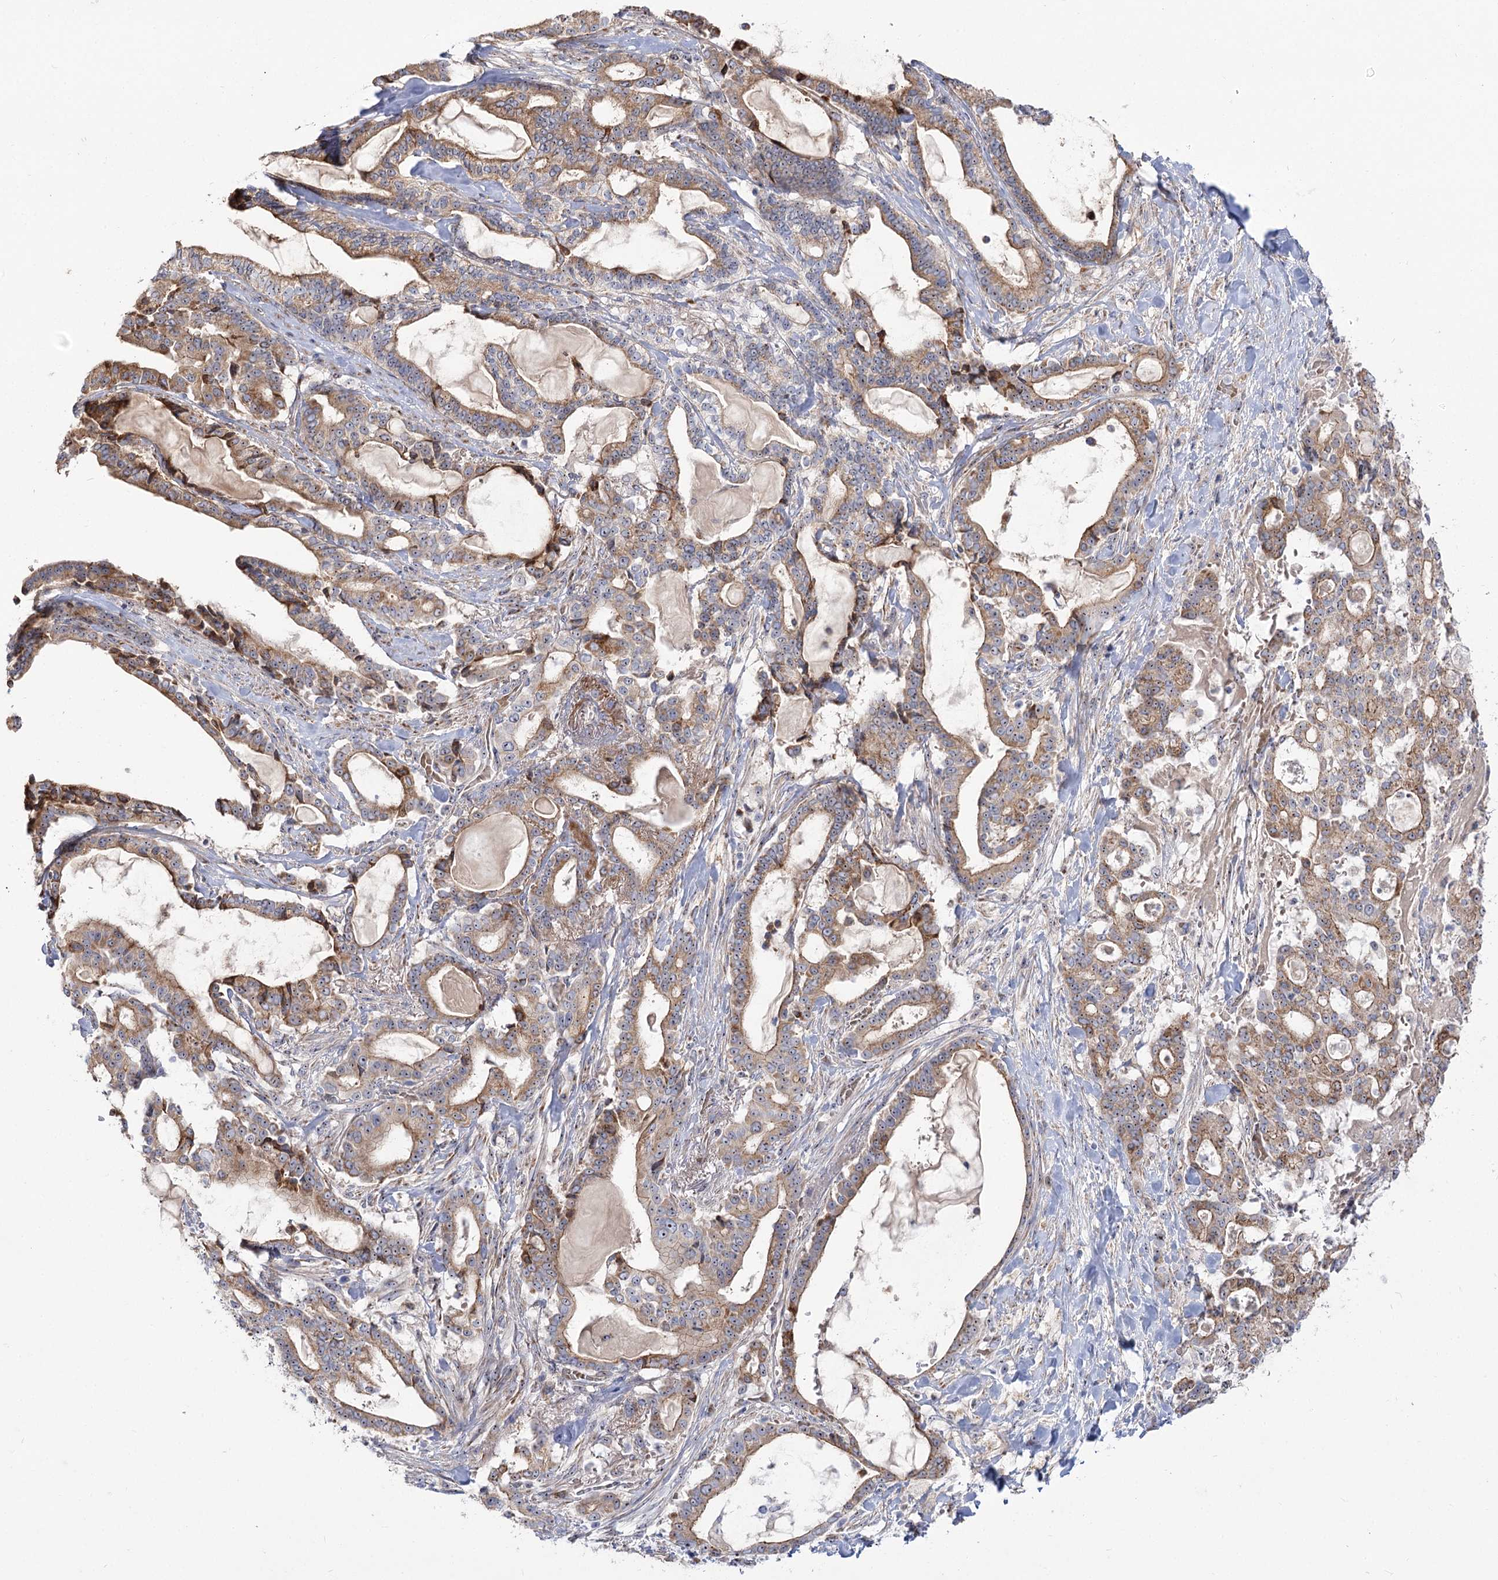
{"staining": {"intensity": "moderate", "quantity": ">75%", "location": "cytoplasmic/membranous,nuclear"}, "tissue": "pancreatic cancer", "cell_type": "Tumor cells", "image_type": "cancer", "snomed": [{"axis": "morphology", "description": "Adenocarcinoma, NOS"}, {"axis": "topography", "description": "Pancreas"}], "caption": "Protein staining of adenocarcinoma (pancreatic) tissue shows moderate cytoplasmic/membranous and nuclear staining in approximately >75% of tumor cells.", "gene": "SUOX", "patient": {"sex": "male", "age": 63}}